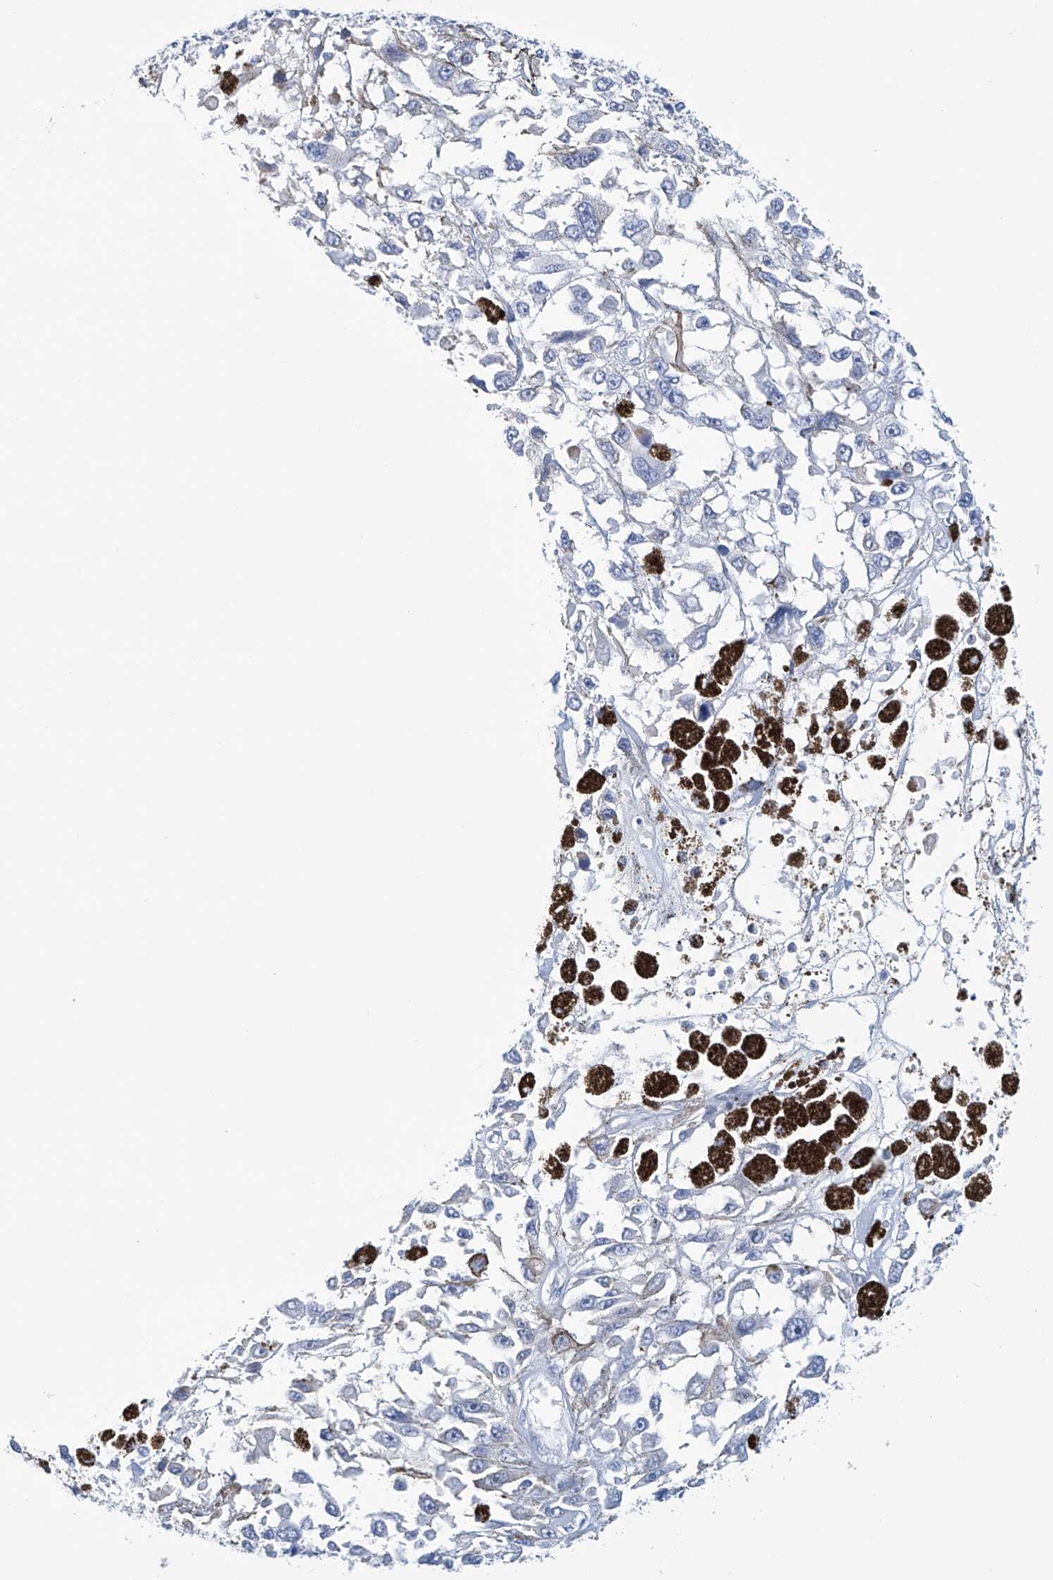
{"staining": {"intensity": "negative", "quantity": "none", "location": "none"}, "tissue": "melanoma", "cell_type": "Tumor cells", "image_type": "cancer", "snomed": [{"axis": "morphology", "description": "Malignant melanoma, Metastatic site"}, {"axis": "topography", "description": "Lymph node"}], "caption": "Protein analysis of malignant melanoma (metastatic site) exhibits no significant expression in tumor cells. (Brightfield microscopy of DAB immunohistochemistry at high magnification).", "gene": "DSP", "patient": {"sex": "male", "age": 59}}